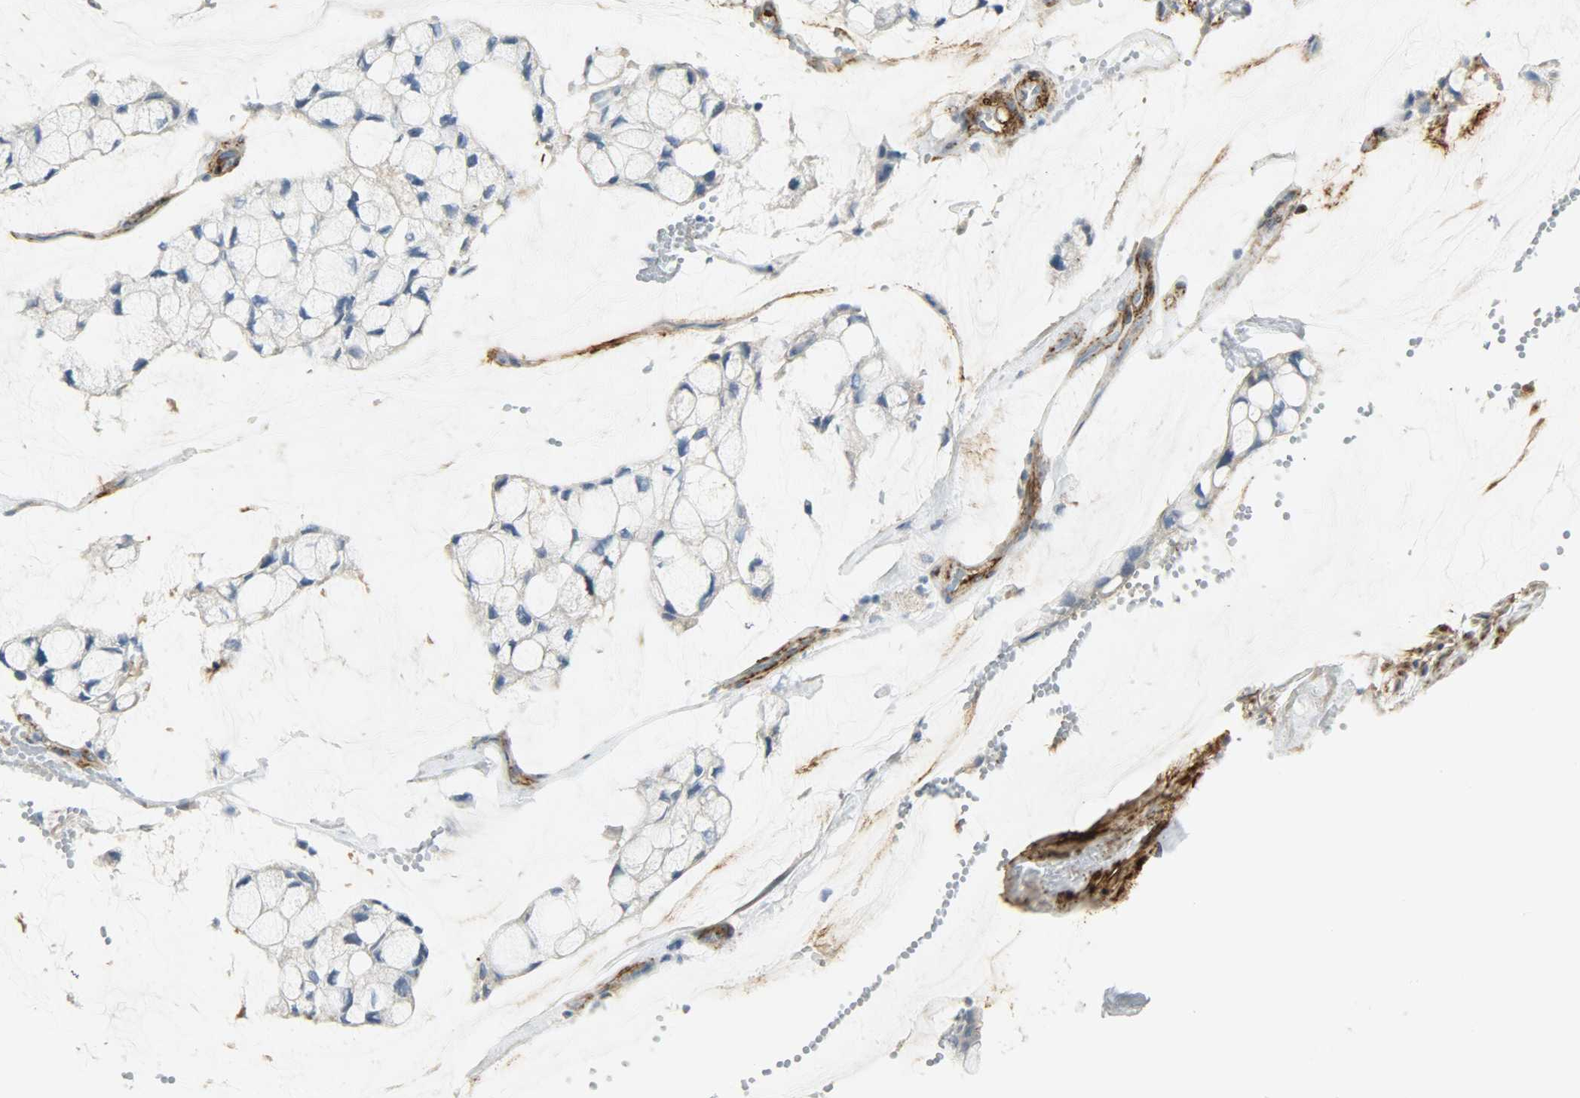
{"staining": {"intensity": "negative", "quantity": "none", "location": "none"}, "tissue": "ovarian cancer", "cell_type": "Tumor cells", "image_type": "cancer", "snomed": [{"axis": "morphology", "description": "Cystadenocarcinoma, mucinous, NOS"}, {"axis": "topography", "description": "Ovary"}], "caption": "A photomicrograph of ovarian cancer (mucinous cystadenocarcinoma) stained for a protein exhibits no brown staining in tumor cells.", "gene": "ENPEP", "patient": {"sex": "female", "age": 39}}